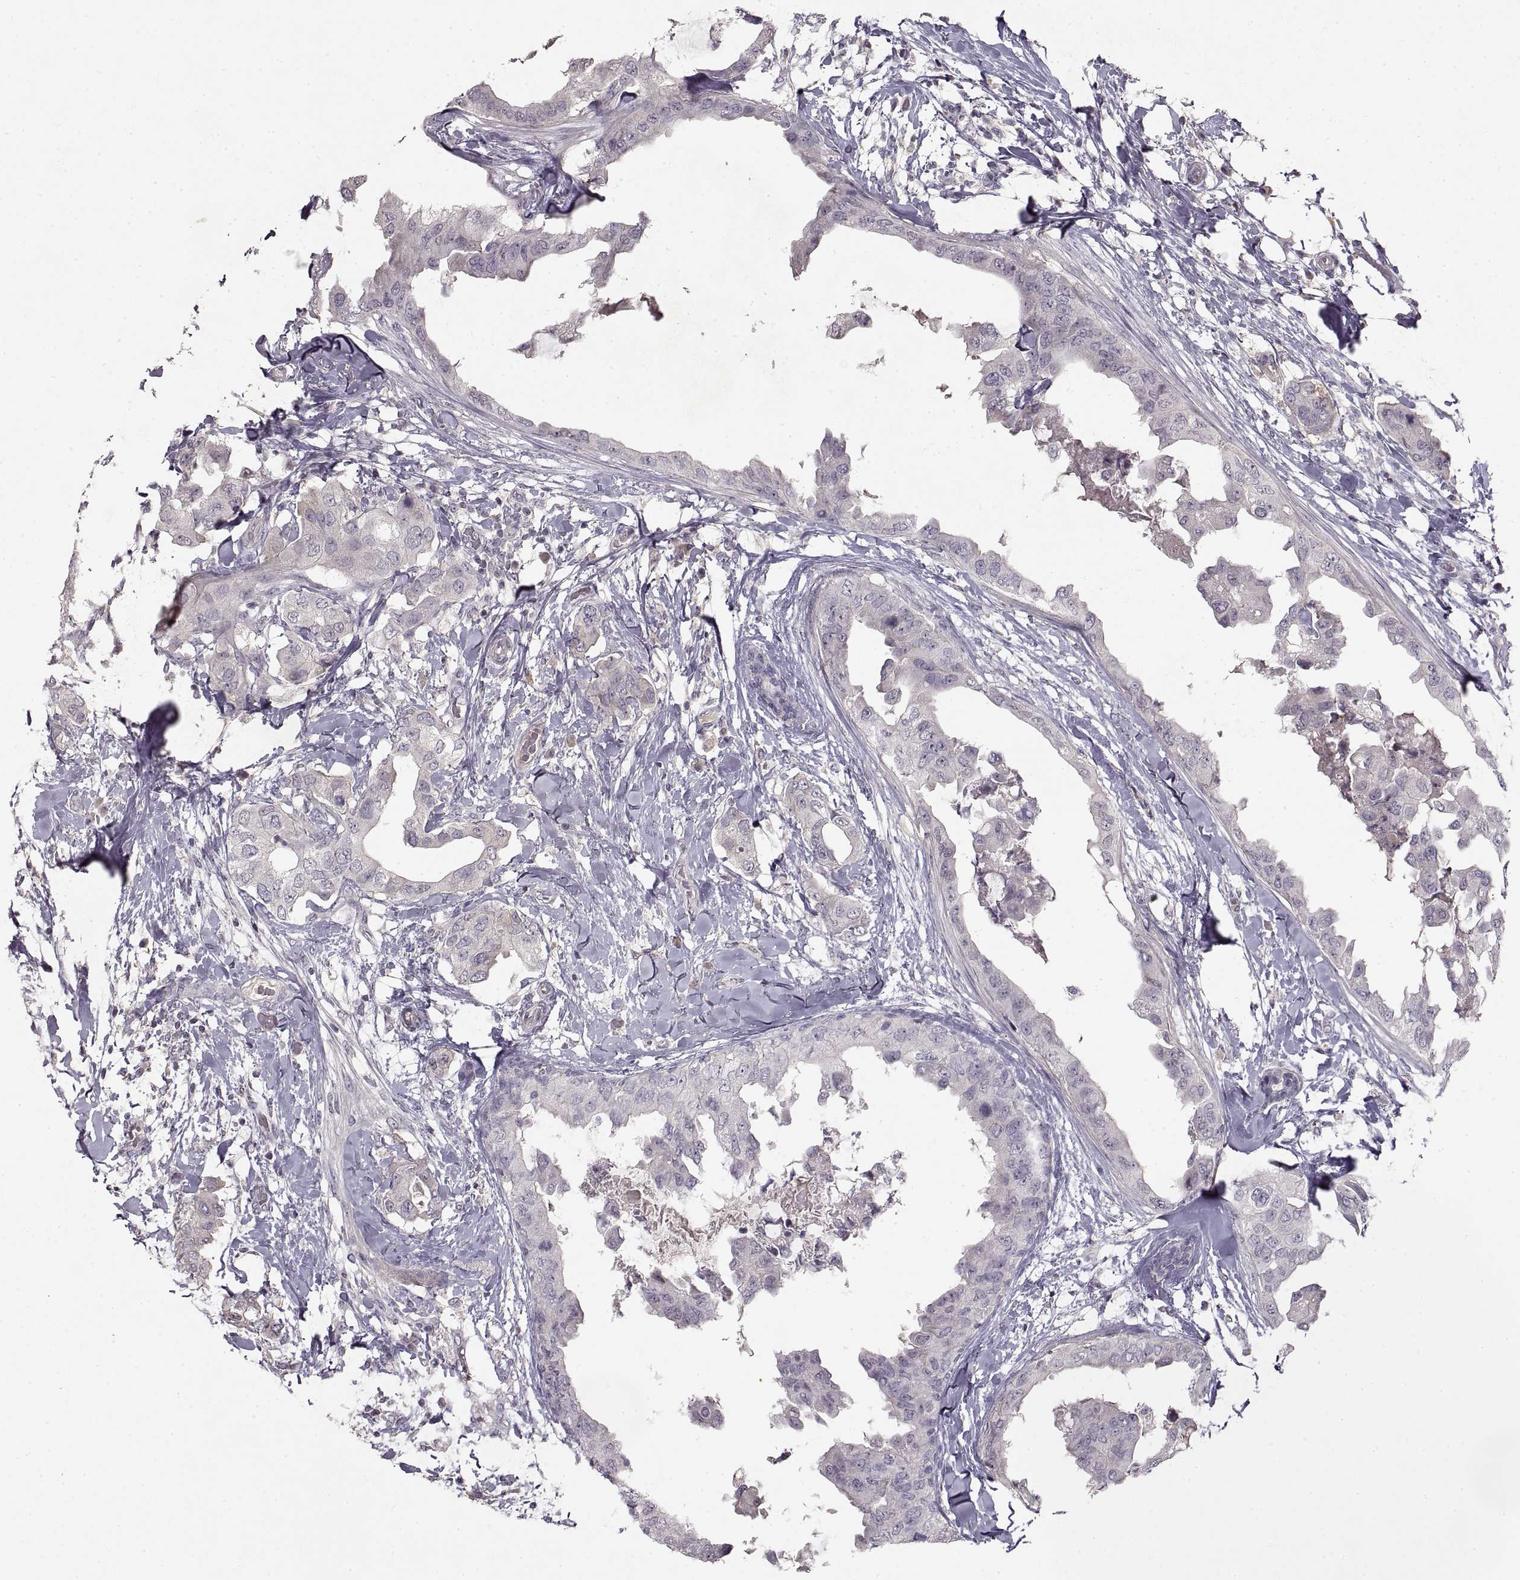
{"staining": {"intensity": "negative", "quantity": "none", "location": "none"}, "tissue": "breast cancer", "cell_type": "Tumor cells", "image_type": "cancer", "snomed": [{"axis": "morphology", "description": "Normal tissue, NOS"}, {"axis": "morphology", "description": "Duct carcinoma"}, {"axis": "topography", "description": "Breast"}], "caption": "DAB immunohistochemical staining of human invasive ductal carcinoma (breast) demonstrates no significant staining in tumor cells.", "gene": "ADAM11", "patient": {"sex": "female", "age": 40}}